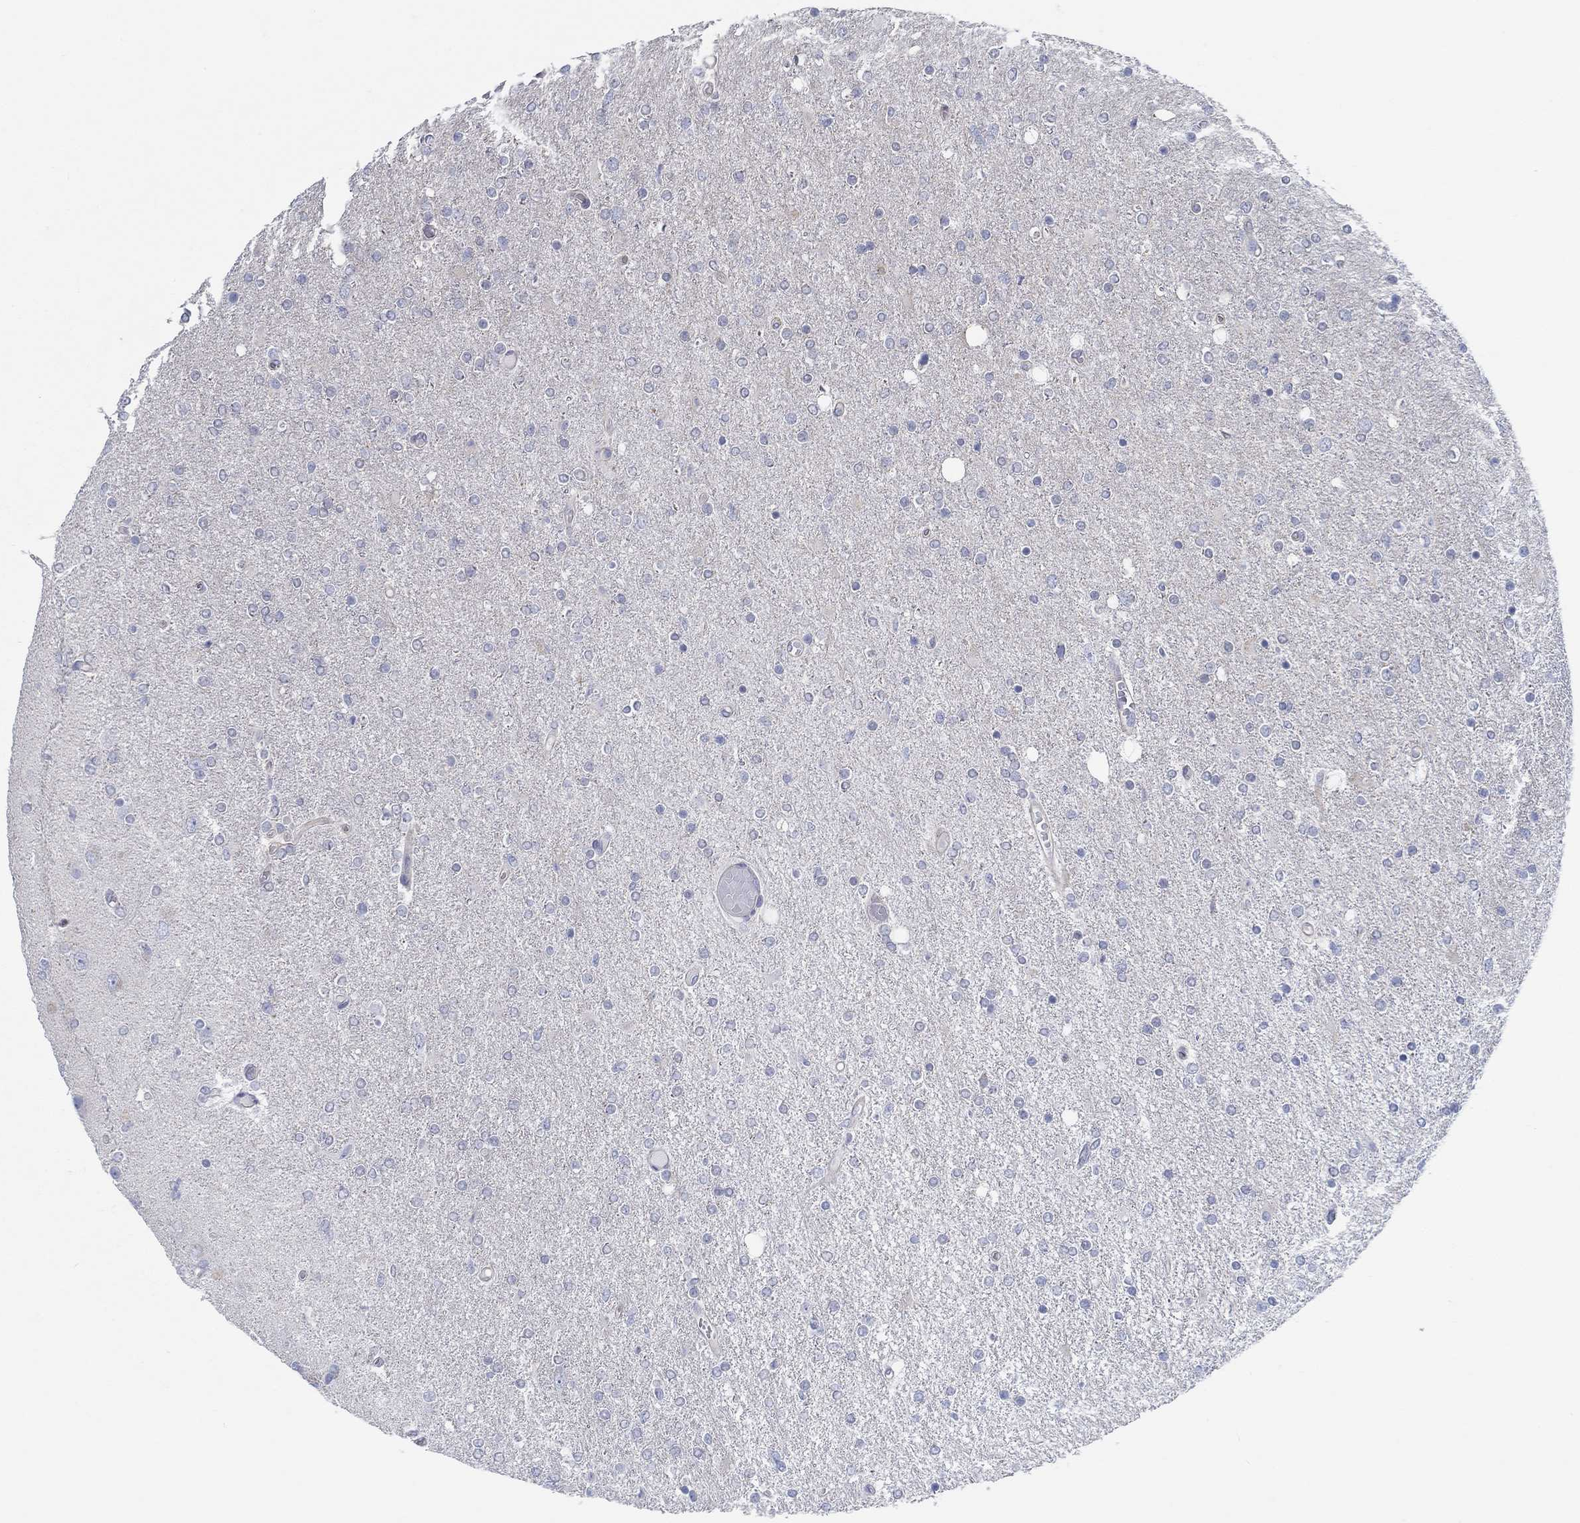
{"staining": {"intensity": "negative", "quantity": "none", "location": "none"}, "tissue": "glioma", "cell_type": "Tumor cells", "image_type": "cancer", "snomed": [{"axis": "morphology", "description": "Glioma, malignant, High grade"}, {"axis": "topography", "description": "Cerebral cortex"}], "caption": "Glioma was stained to show a protein in brown. There is no significant staining in tumor cells. (DAB immunohistochemistry with hematoxylin counter stain).", "gene": "BBOF1", "patient": {"sex": "male", "age": 70}}